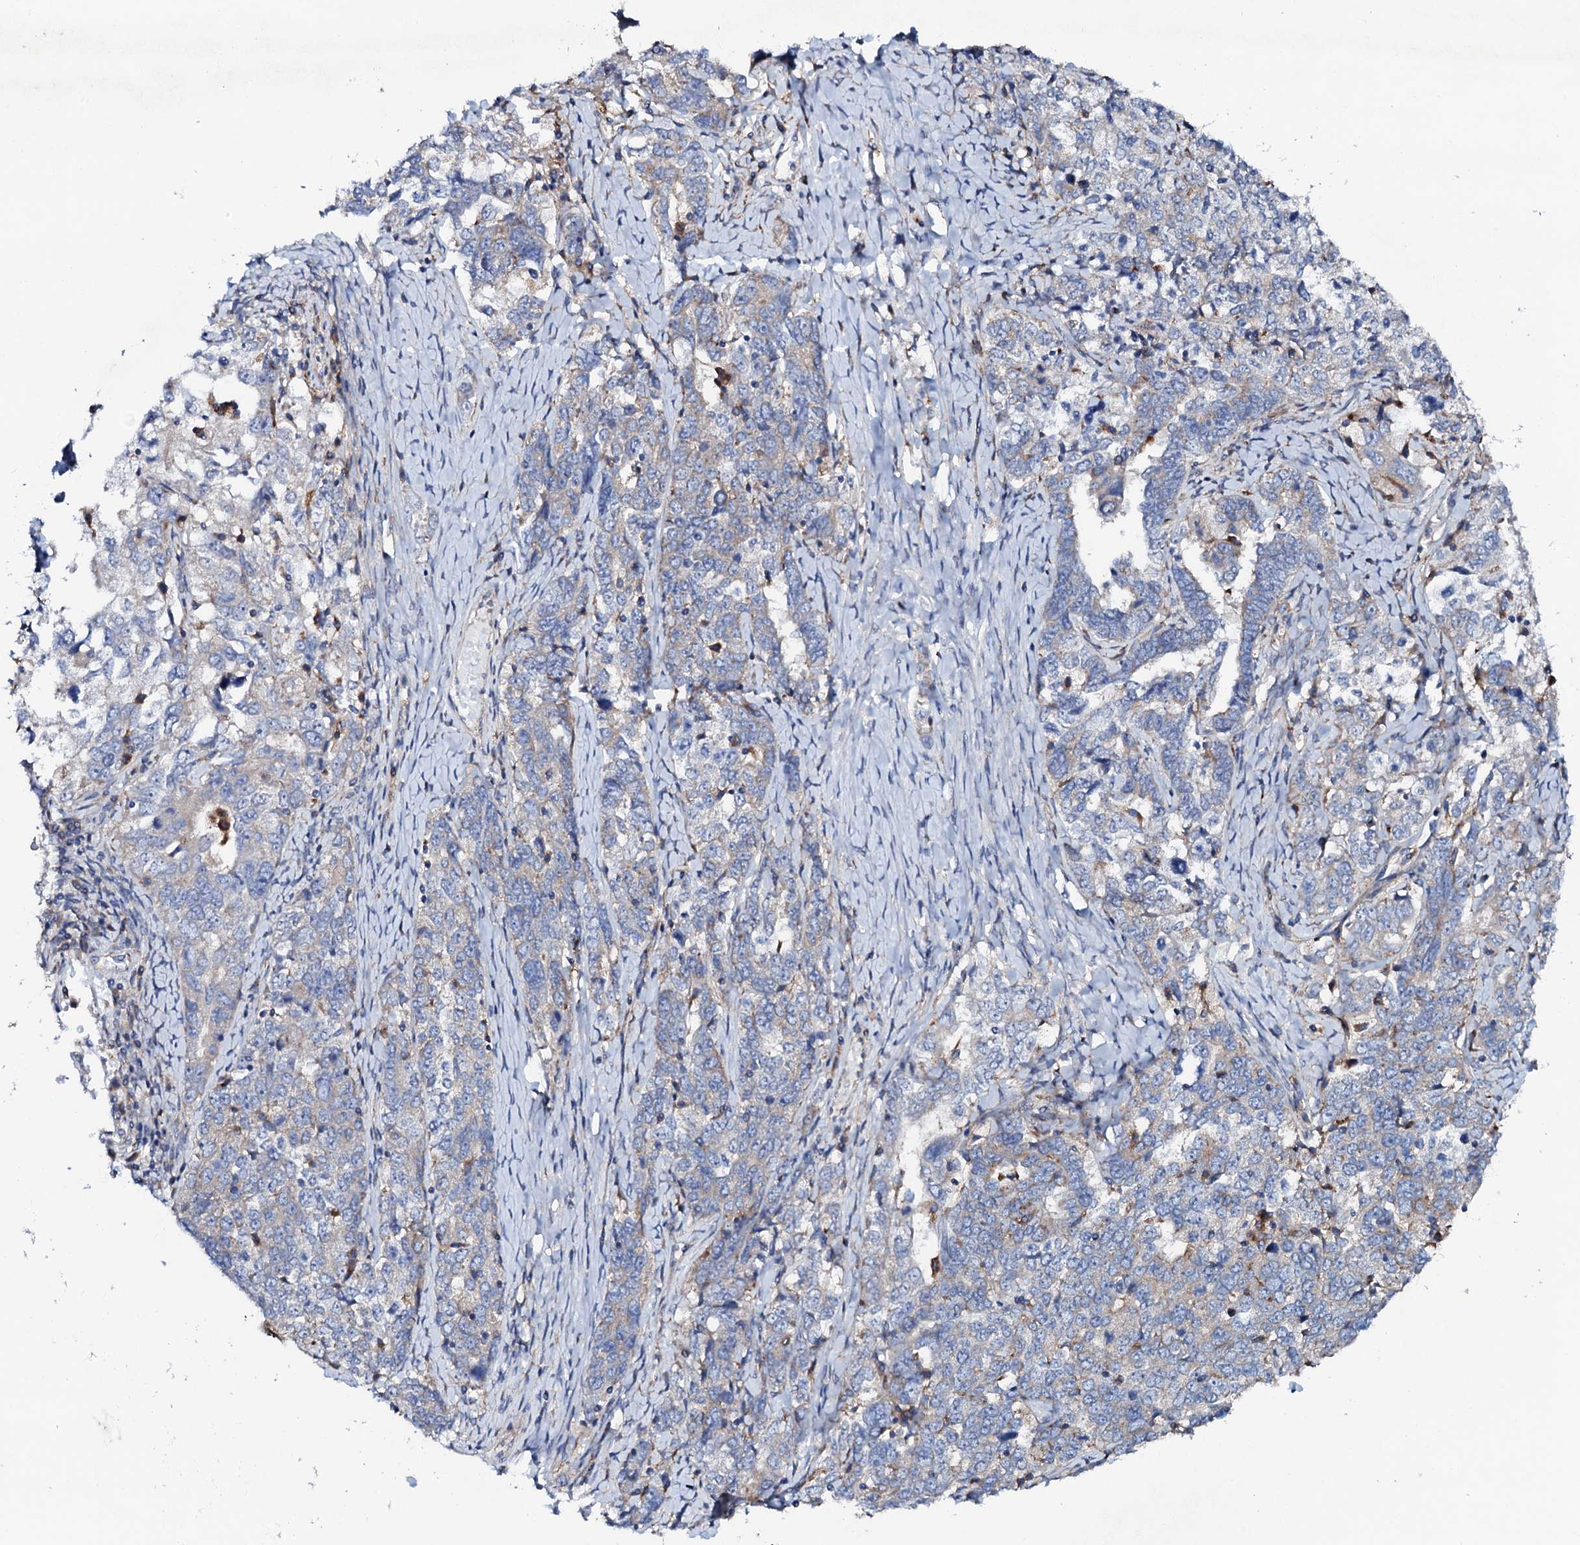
{"staining": {"intensity": "negative", "quantity": "none", "location": "none"}, "tissue": "ovarian cancer", "cell_type": "Tumor cells", "image_type": "cancer", "snomed": [{"axis": "morphology", "description": "Carcinoma, endometroid"}, {"axis": "topography", "description": "Ovary"}], "caption": "Ovarian cancer (endometroid carcinoma) was stained to show a protein in brown. There is no significant staining in tumor cells.", "gene": "P2RX4", "patient": {"sex": "female", "age": 62}}